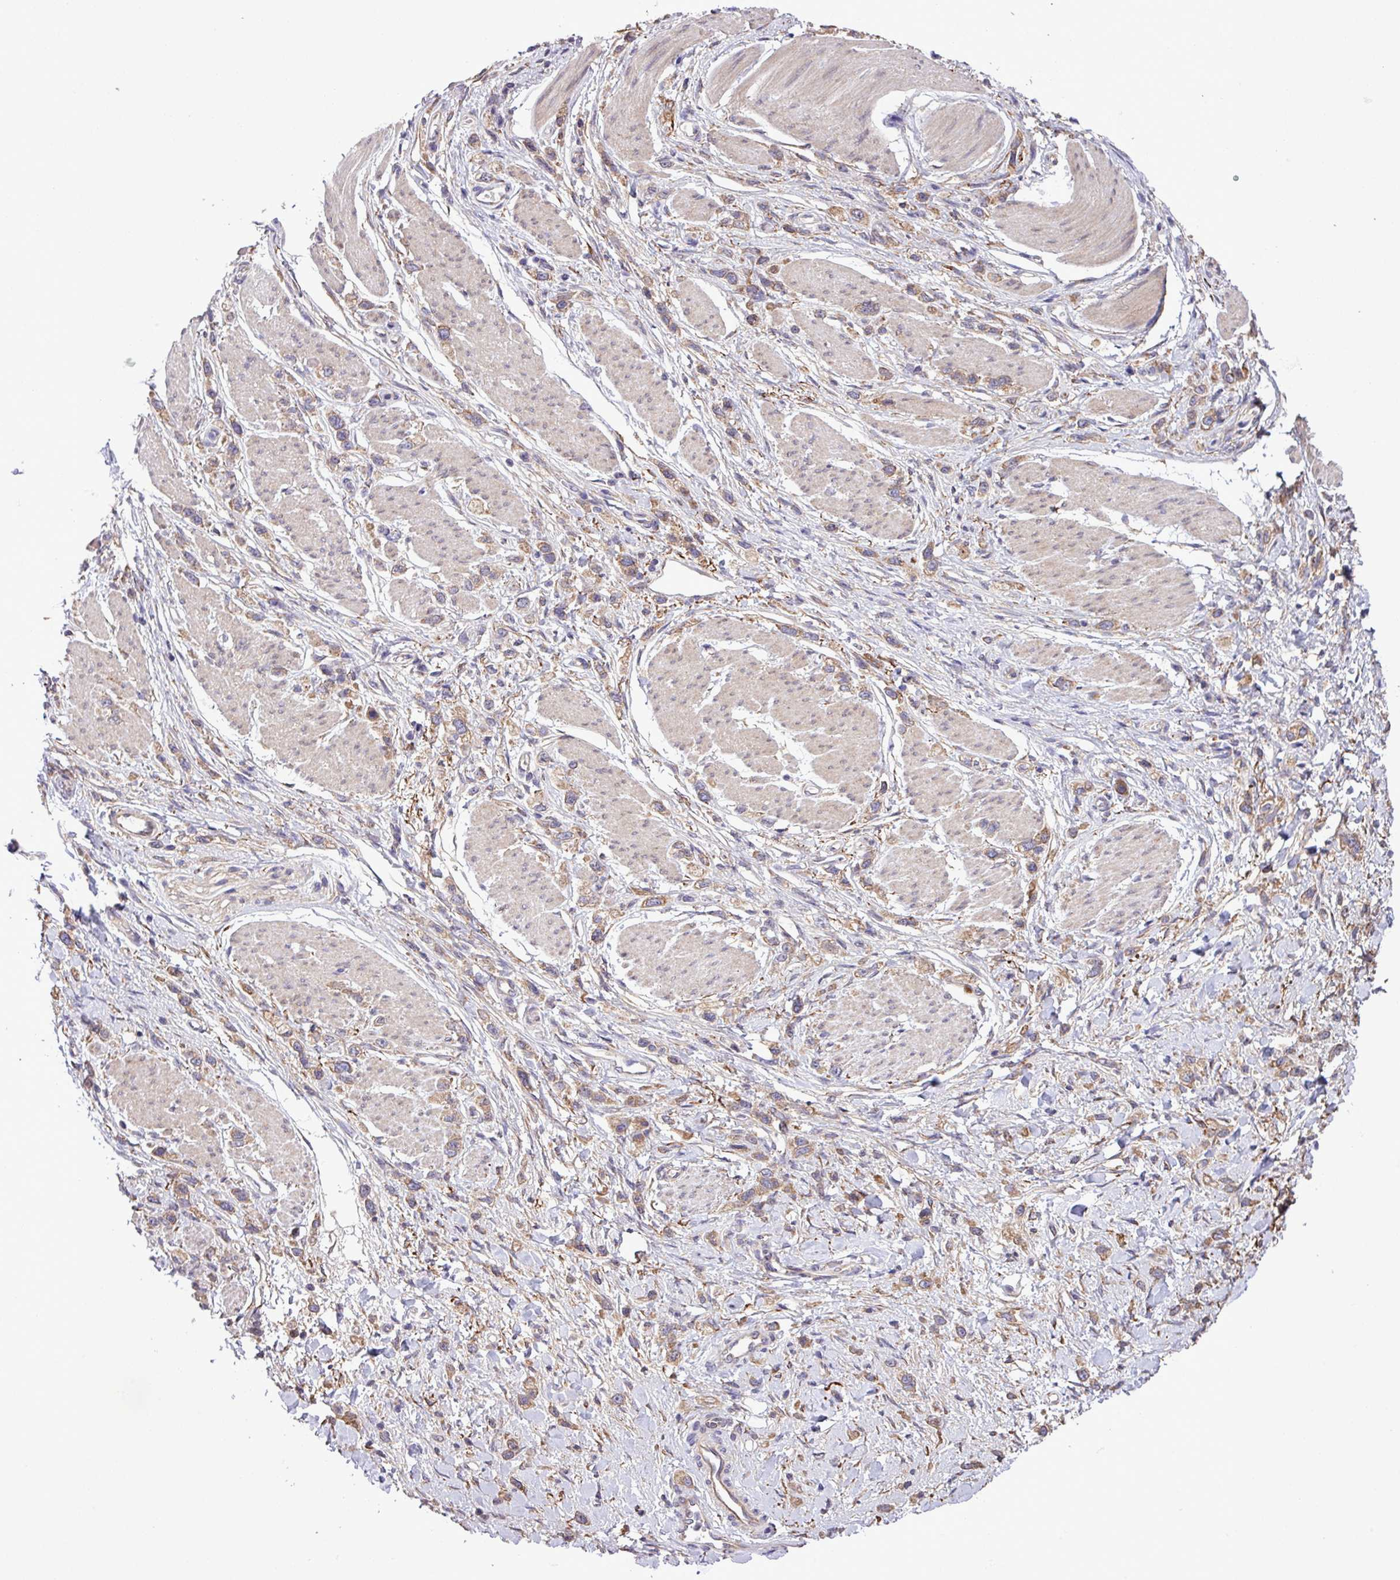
{"staining": {"intensity": "weak", "quantity": ">75%", "location": "cytoplasmic/membranous"}, "tissue": "stomach cancer", "cell_type": "Tumor cells", "image_type": "cancer", "snomed": [{"axis": "morphology", "description": "Adenocarcinoma, NOS"}, {"axis": "topography", "description": "Stomach"}], "caption": "Protein expression analysis of human stomach adenocarcinoma reveals weak cytoplasmic/membranous positivity in about >75% of tumor cells.", "gene": "MEGF6", "patient": {"sex": "female", "age": 65}}